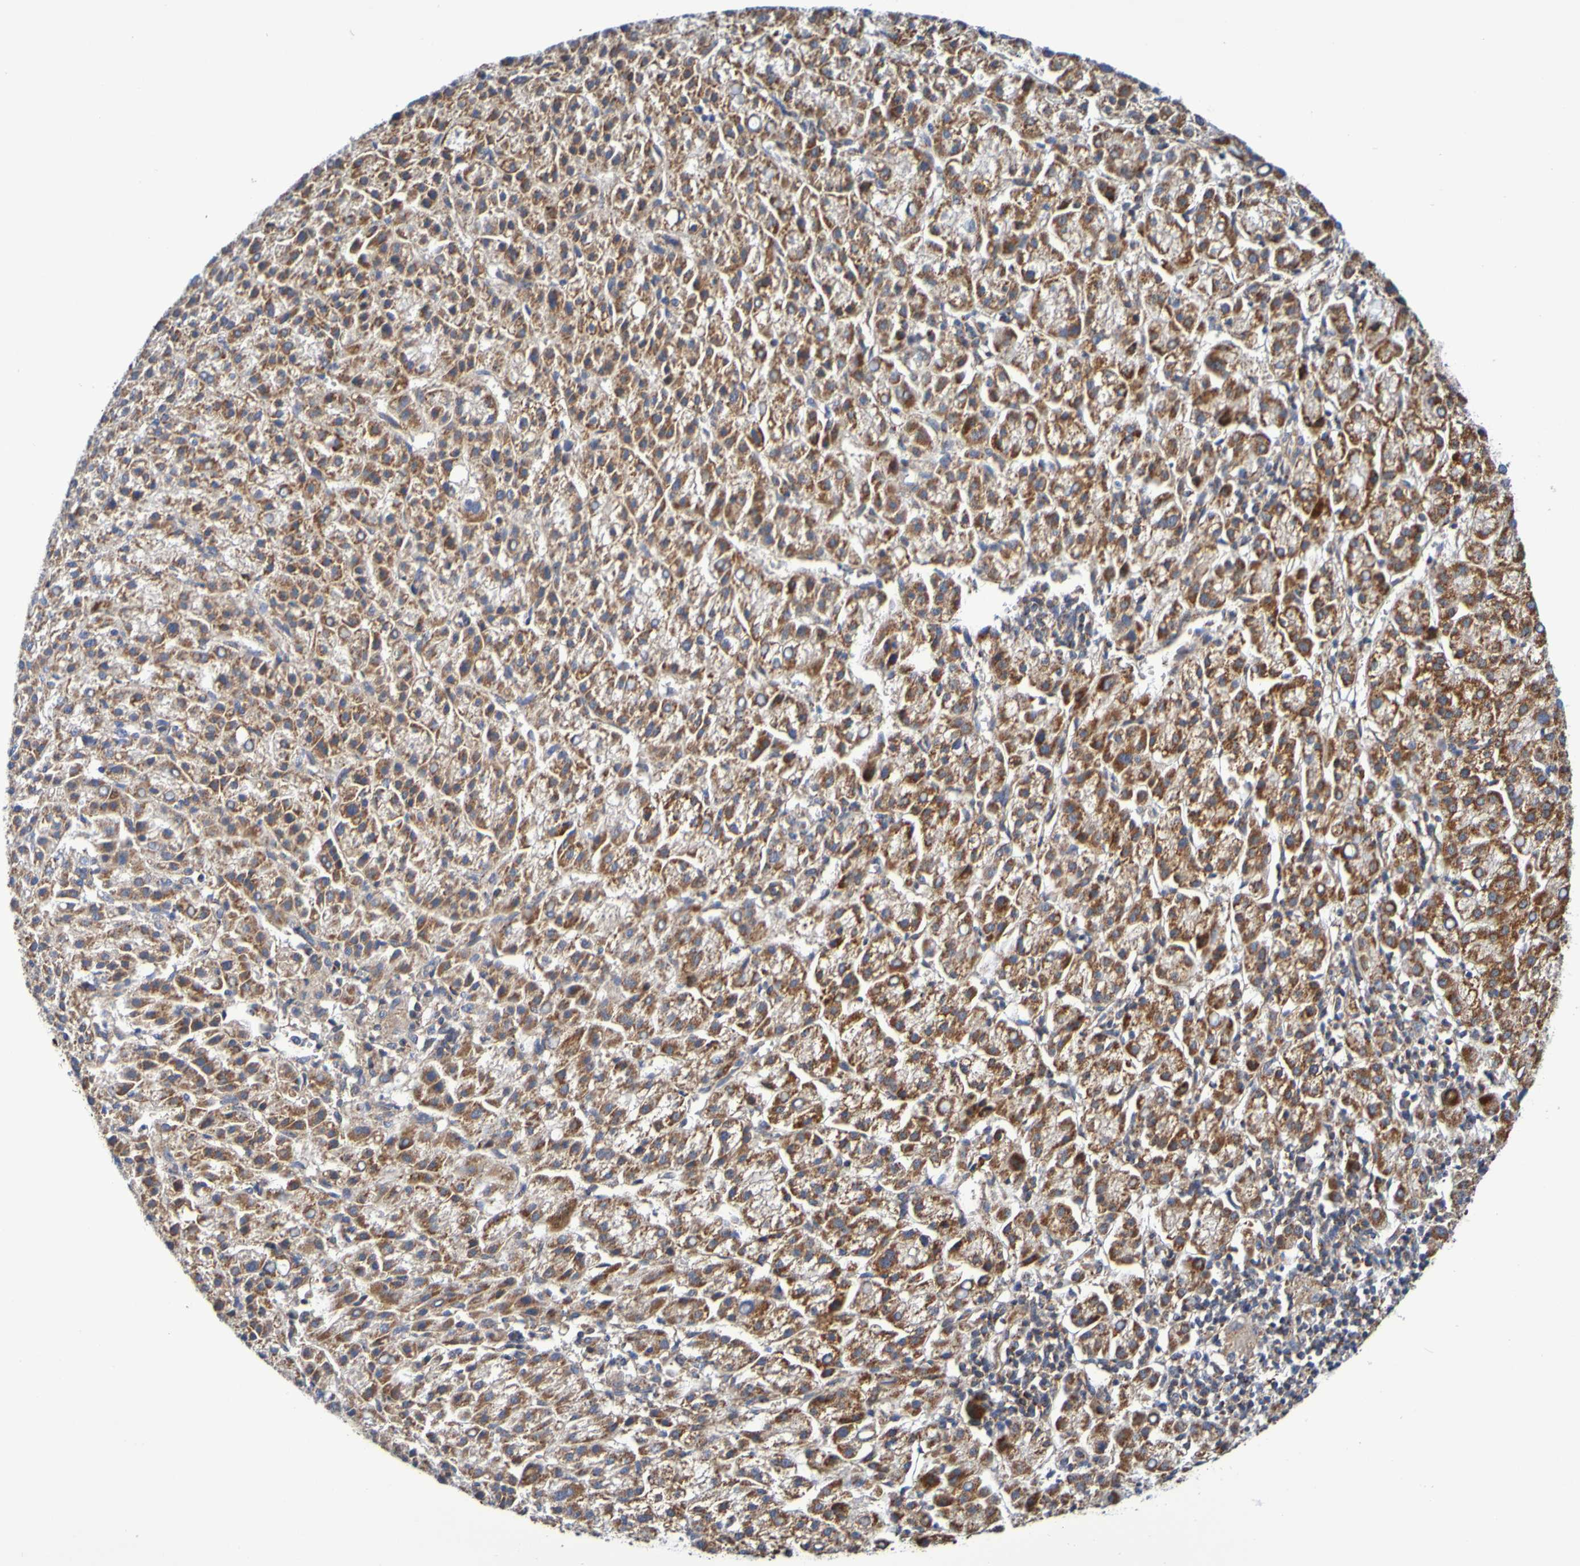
{"staining": {"intensity": "strong", "quantity": "25%-75%", "location": "cytoplasmic/membranous"}, "tissue": "liver cancer", "cell_type": "Tumor cells", "image_type": "cancer", "snomed": [{"axis": "morphology", "description": "Carcinoma, Hepatocellular, NOS"}, {"axis": "topography", "description": "Liver"}], "caption": "A micrograph showing strong cytoplasmic/membranous positivity in approximately 25%-75% of tumor cells in hepatocellular carcinoma (liver), as visualized by brown immunohistochemical staining.", "gene": "CCDC51", "patient": {"sex": "female", "age": 58}}